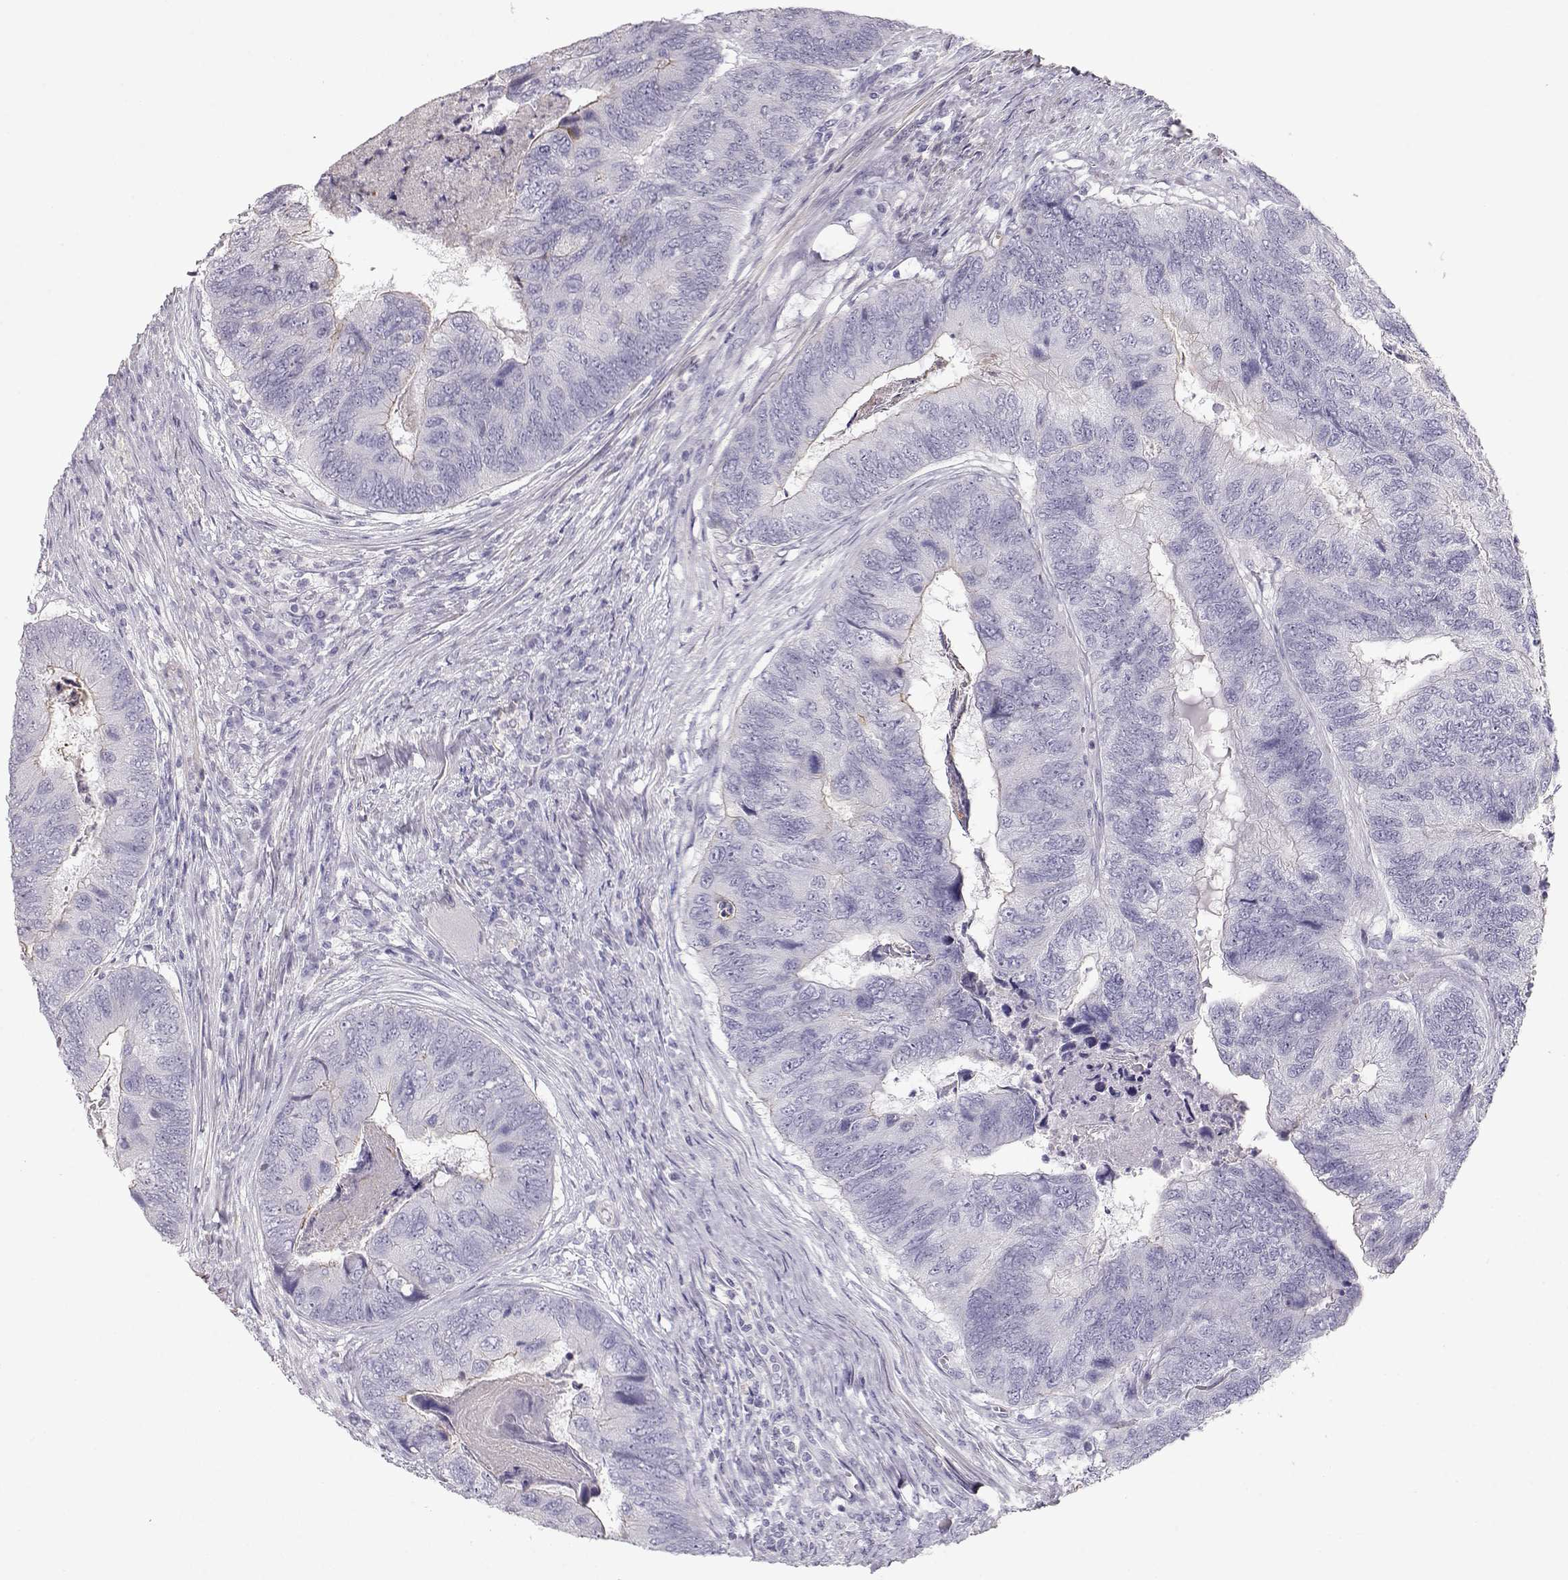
{"staining": {"intensity": "negative", "quantity": "none", "location": "none"}, "tissue": "colorectal cancer", "cell_type": "Tumor cells", "image_type": "cancer", "snomed": [{"axis": "morphology", "description": "Adenocarcinoma, NOS"}, {"axis": "topography", "description": "Colon"}], "caption": "An image of human colorectal cancer (adenocarcinoma) is negative for staining in tumor cells.", "gene": "SLITRK3", "patient": {"sex": "female", "age": 67}}